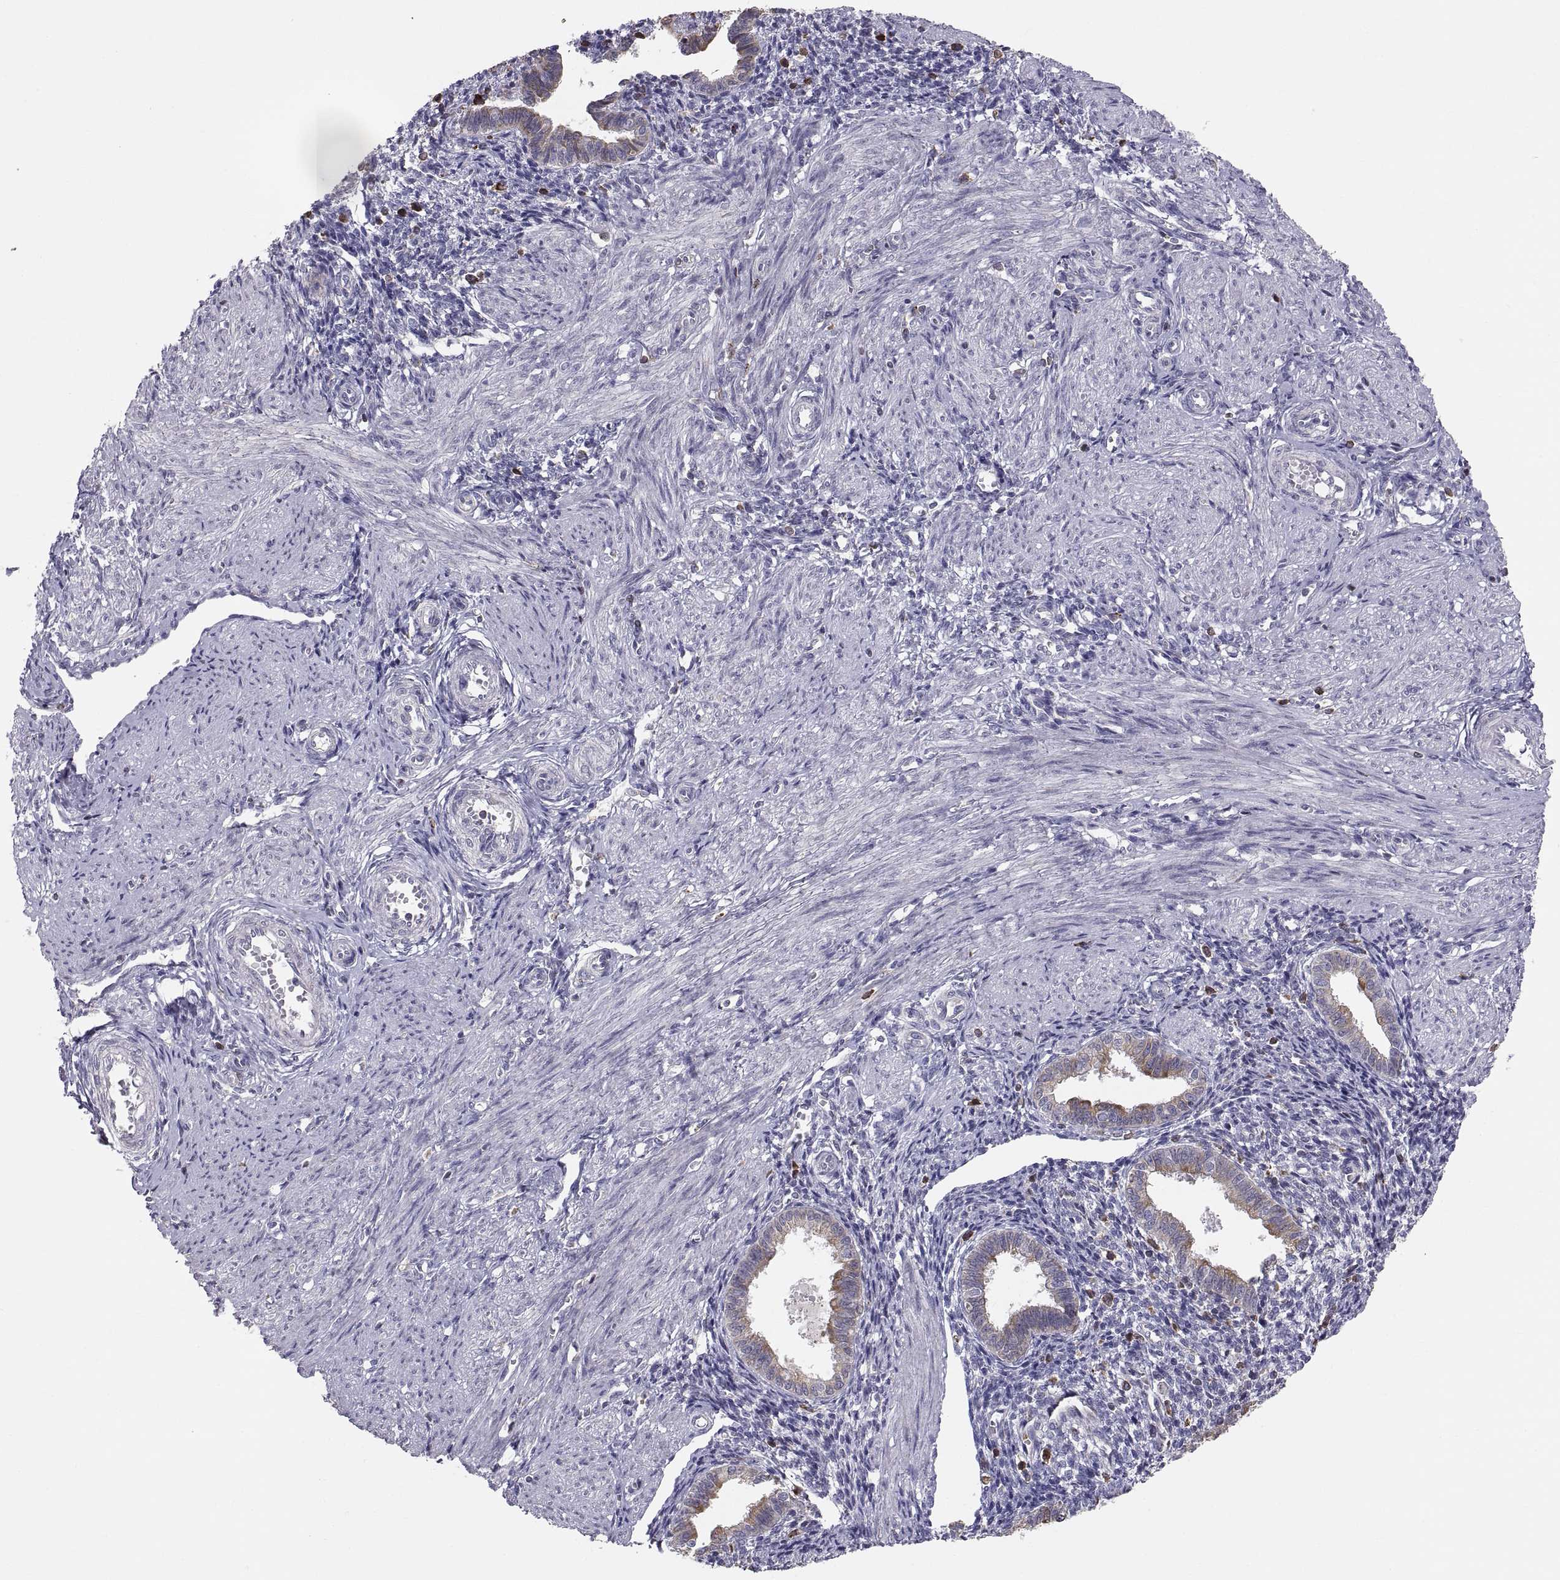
{"staining": {"intensity": "negative", "quantity": "none", "location": "none"}, "tissue": "endometrium", "cell_type": "Cells in endometrial stroma", "image_type": "normal", "snomed": [{"axis": "morphology", "description": "Normal tissue, NOS"}, {"axis": "topography", "description": "Endometrium"}], "caption": "Cells in endometrial stroma show no significant expression in benign endometrium. Brightfield microscopy of immunohistochemistry stained with DAB (3,3'-diaminobenzidine) (brown) and hematoxylin (blue), captured at high magnification.", "gene": "ERO1A", "patient": {"sex": "female", "age": 37}}